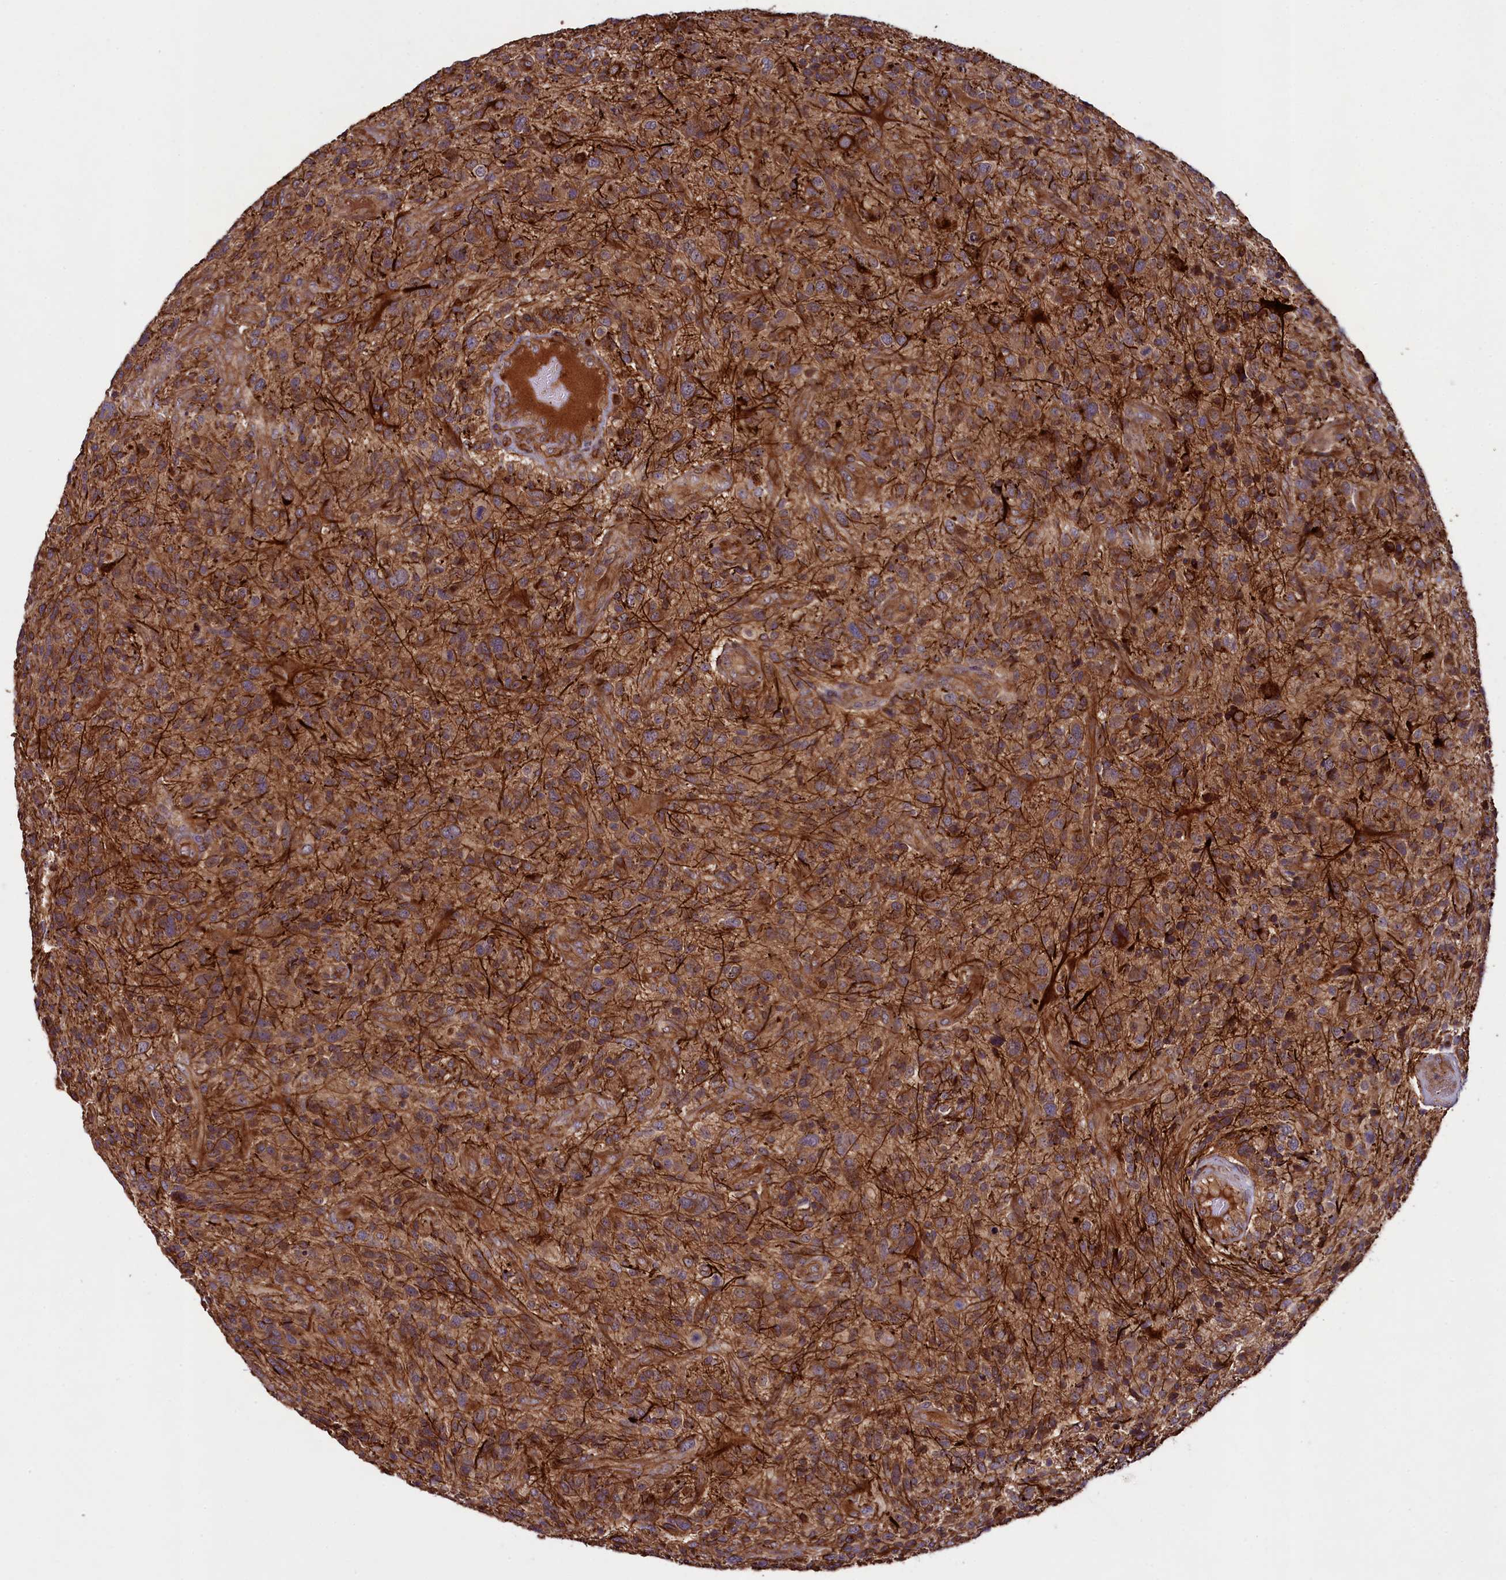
{"staining": {"intensity": "moderate", "quantity": ">75%", "location": "cytoplasmic/membranous"}, "tissue": "glioma", "cell_type": "Tumor cells", "image_type": "cancer", "snomed": [{"axis": "morphology", "description": "Glioma, malignant, High grade"}, {"axis": "topography", "description": "Brain"}], "caption": "Moderate cytoplasmic/membranous staining for a protein is seen in about >75% of tumor cells of glioma using IHC.", "gene": "CCDC102A", "patient": {"sex": "male", "age": 47}}